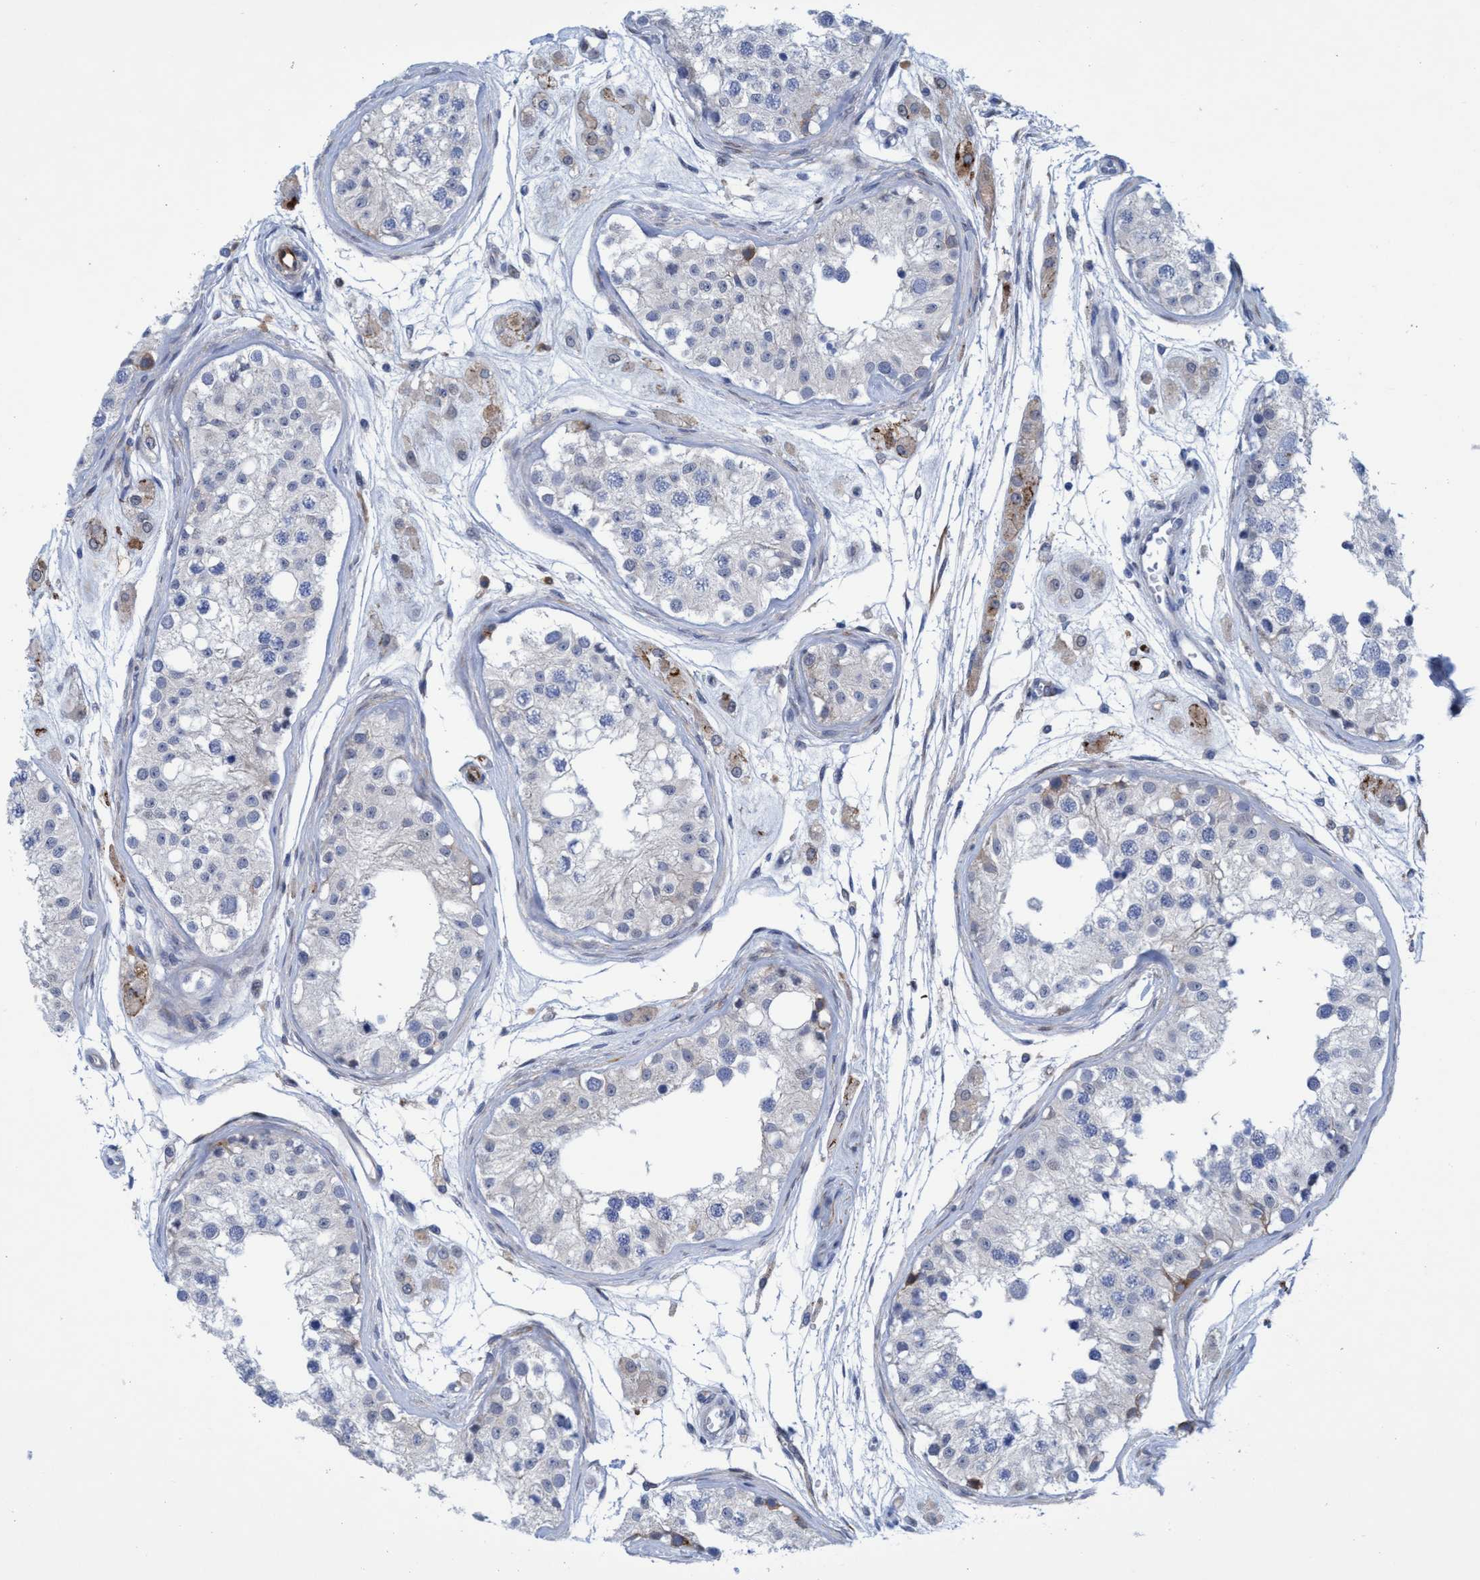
{"staining": {"intensity": "negative", "quantity": "none", "location": "none"}, "tissue": "testis", "cell_type": "Cells in seminiferous ducts", "image_type": "normal", "snomed": [{"axis": "morphology", "description": "Normal tissue, NOS"}, {"axis": "morphology", "description": "Adenocarcinoma, metastatic, NOS"}, {"axis": "topography", "description": "Testis"}], "caption": "Histopathology image shows no significant protein staining in cells in seminiferous ducts of benign testis.", "gene": "SLC43A2", "patient": {"sex": "male", "age": 26}}